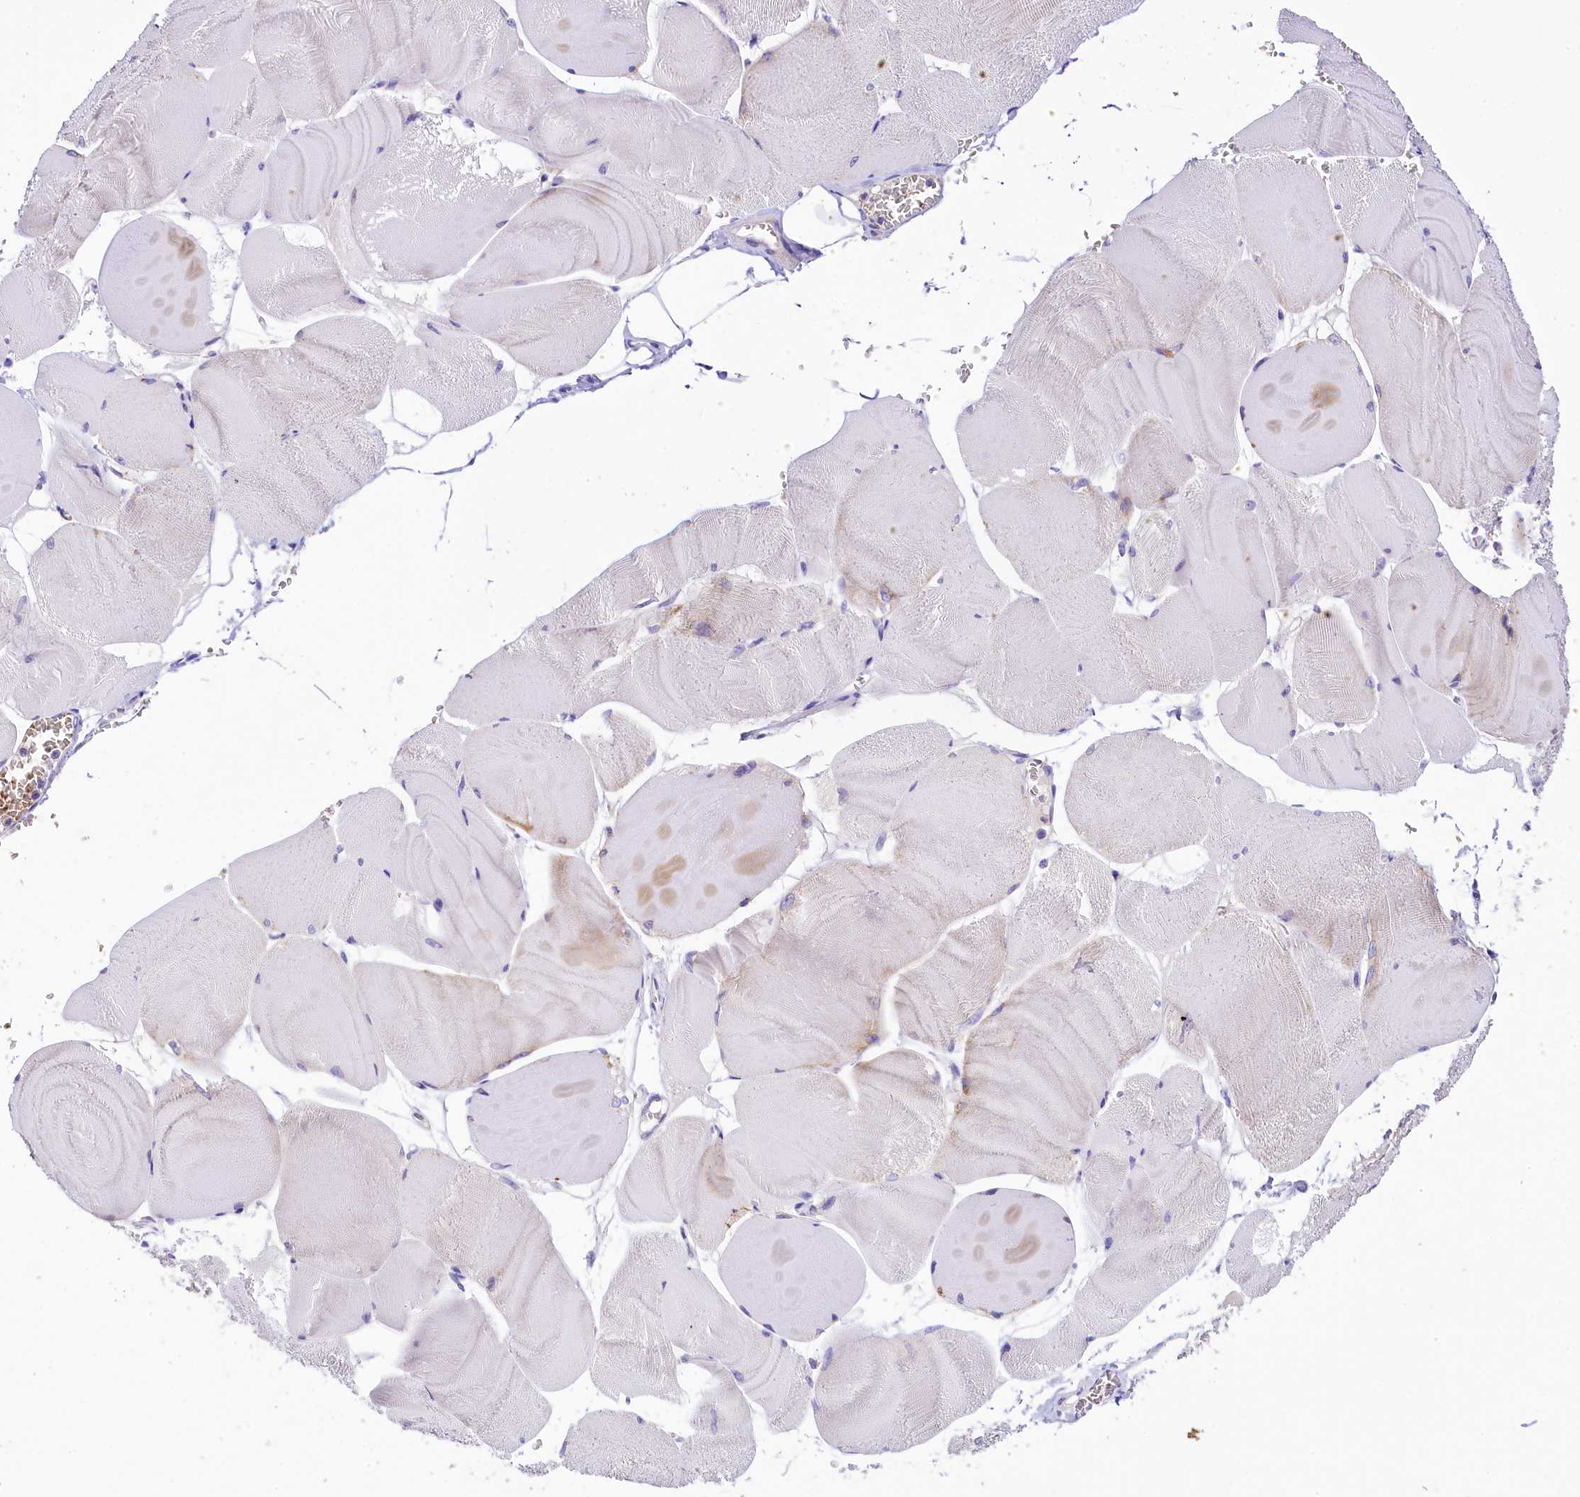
{"staining": {"intensity": "negative", "quantity": "none", "location": "none"}, "tissue": "skeletal muscle", "cell_type": "Myocytes", "image_type": "normal", "snomed": [{"axis": "morphology", "description": "Normal tissue, NOS"}, {"axis": "morphology", "description": "Basal cell carcinoma"}, {"axis": "topography", "description": "Skeletal muscle"}], "caption": "High power microscopy image of an IHC micrograph of normal skeletal muscle, revealing no significant positivity in myocytes. (Immunohistochemistry, brightfield microscopy, high magnification).", "gene": "LARP4", "patient": {"sex": "female", "age": 64}}